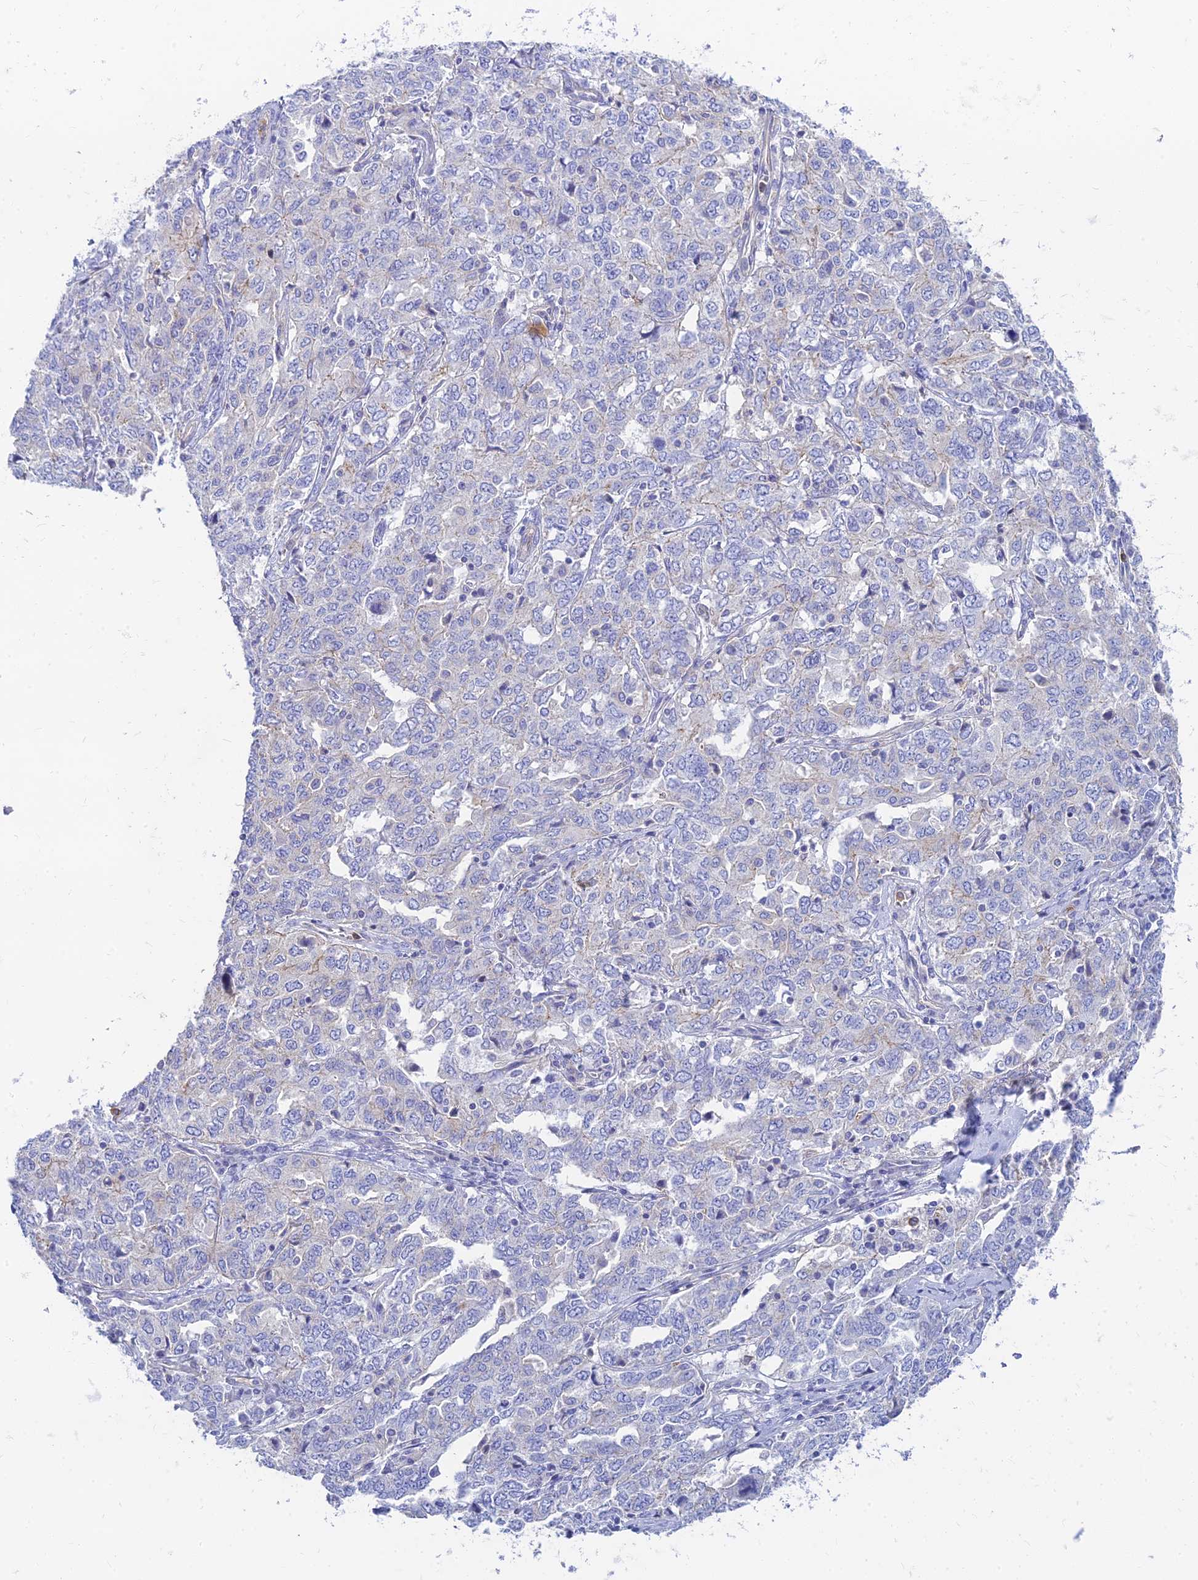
{"staining": {"intensity": "negative", "quantity": "none", "location": "none"}, "tissue": "ovarian cancer", "cell_type": "Tumor cells", "image_type": "cancer", "snomed": [{"axis": "morphology", "description": "Carcinoma, endometroid"}, {"axis": "topography", "description": "Ovary"}], "caption": "The histopathology image displays no staining of tumor cells in ovarian endometroid carcinoma.", "gene": "STRN4", "patient": {"sex": "female", "age": 62}}